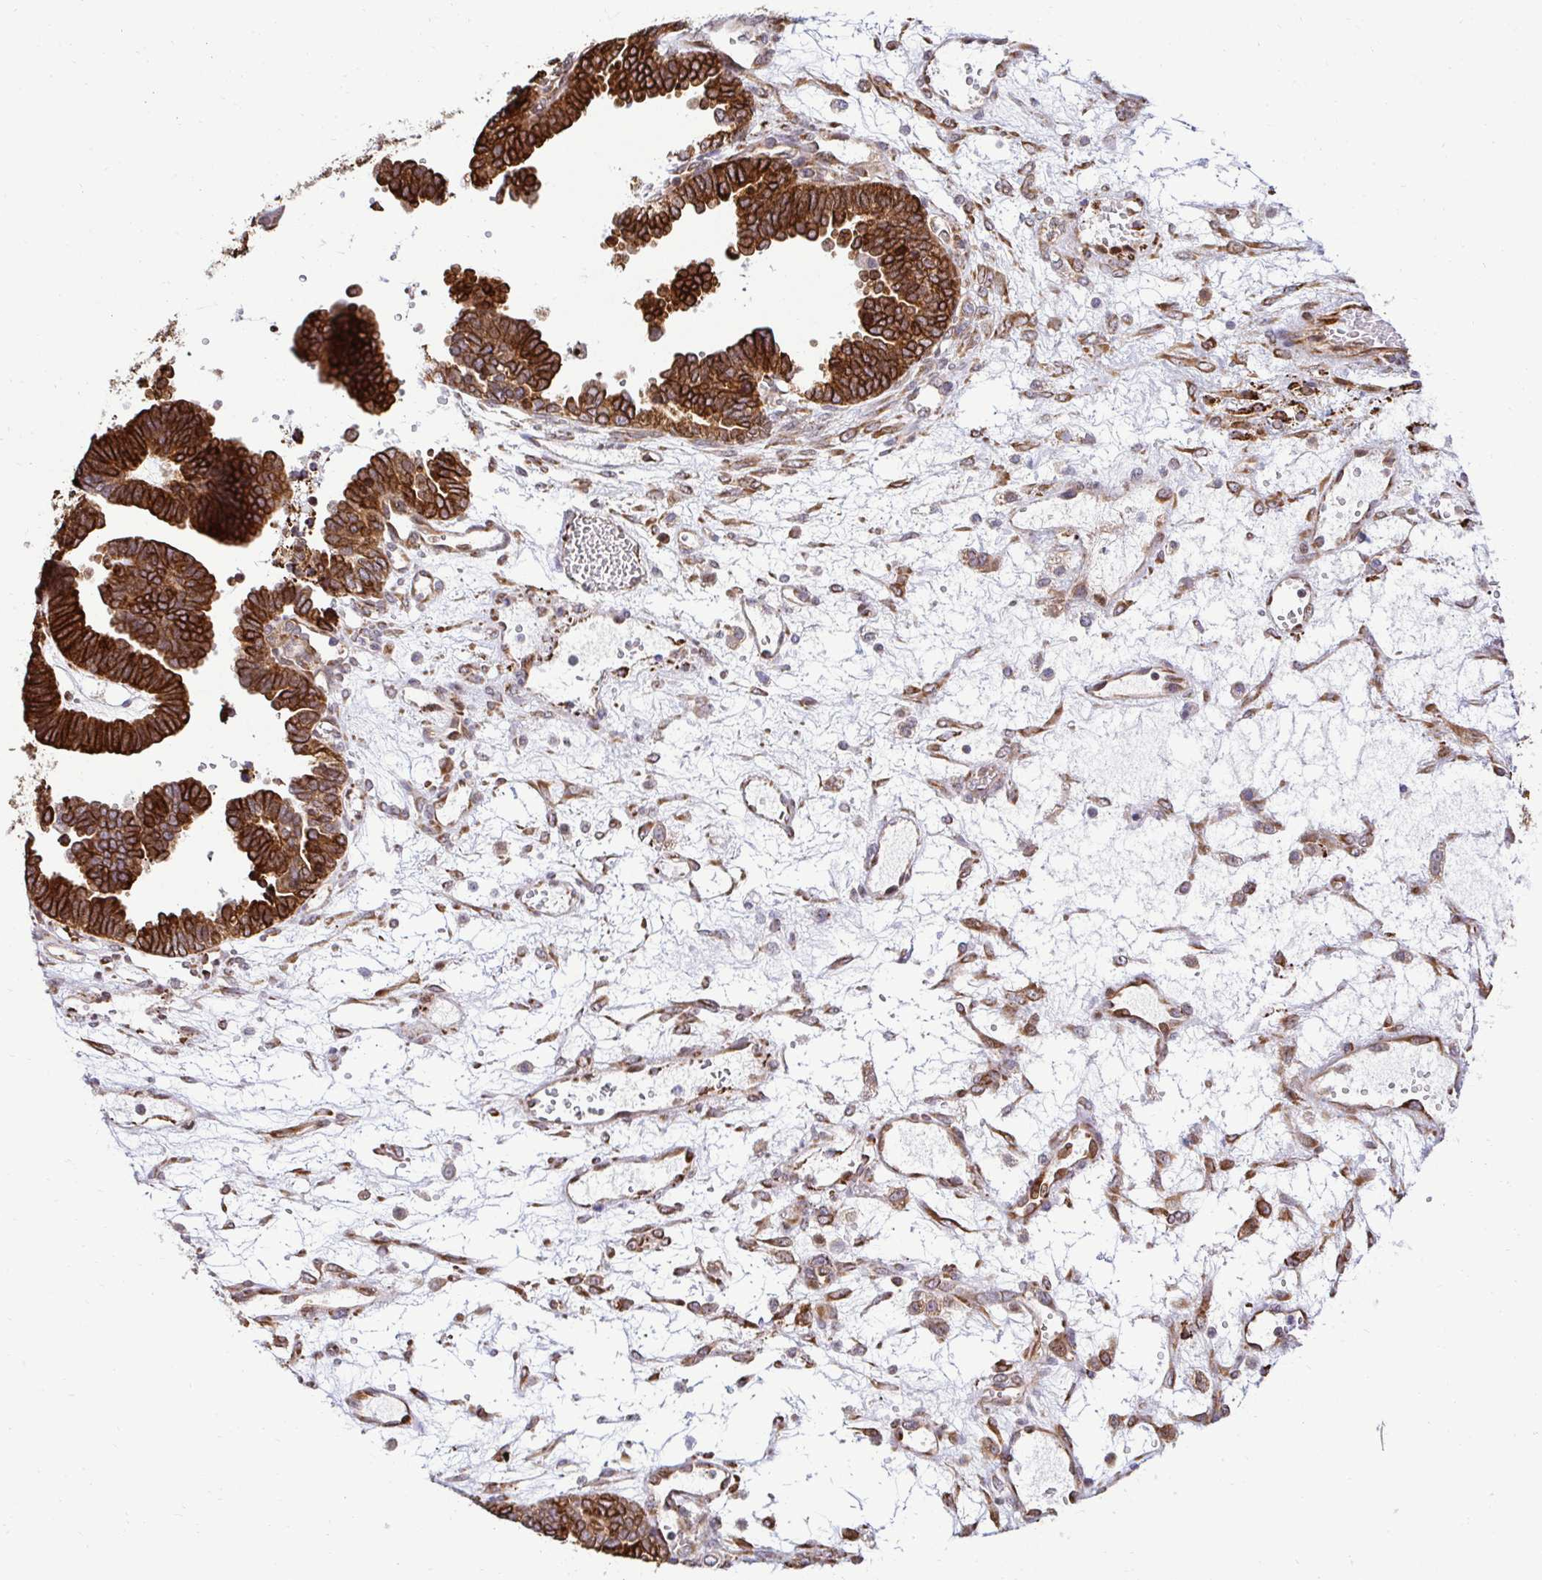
{"staining": {"intensity": "strong", "quantity": ">75%", "location": "cytoplasmic/membranous"}, "tissue": "ovarian cancer", "cell_type": "Tumor cells", "image_type": "cancer", "snomed": [{"axis": "morphology", "description": "Cystadenocarcinoma, serous, NOS"}, {"axis": "topography", "description": "Ovary"}], "caption": "A brown stain shows strong cytoplasmic/membranous positivity of a protein in human ovarian cancer tumor cells.", "gene": "HPS1", "patient": {"sex": "female", "age": 51}}